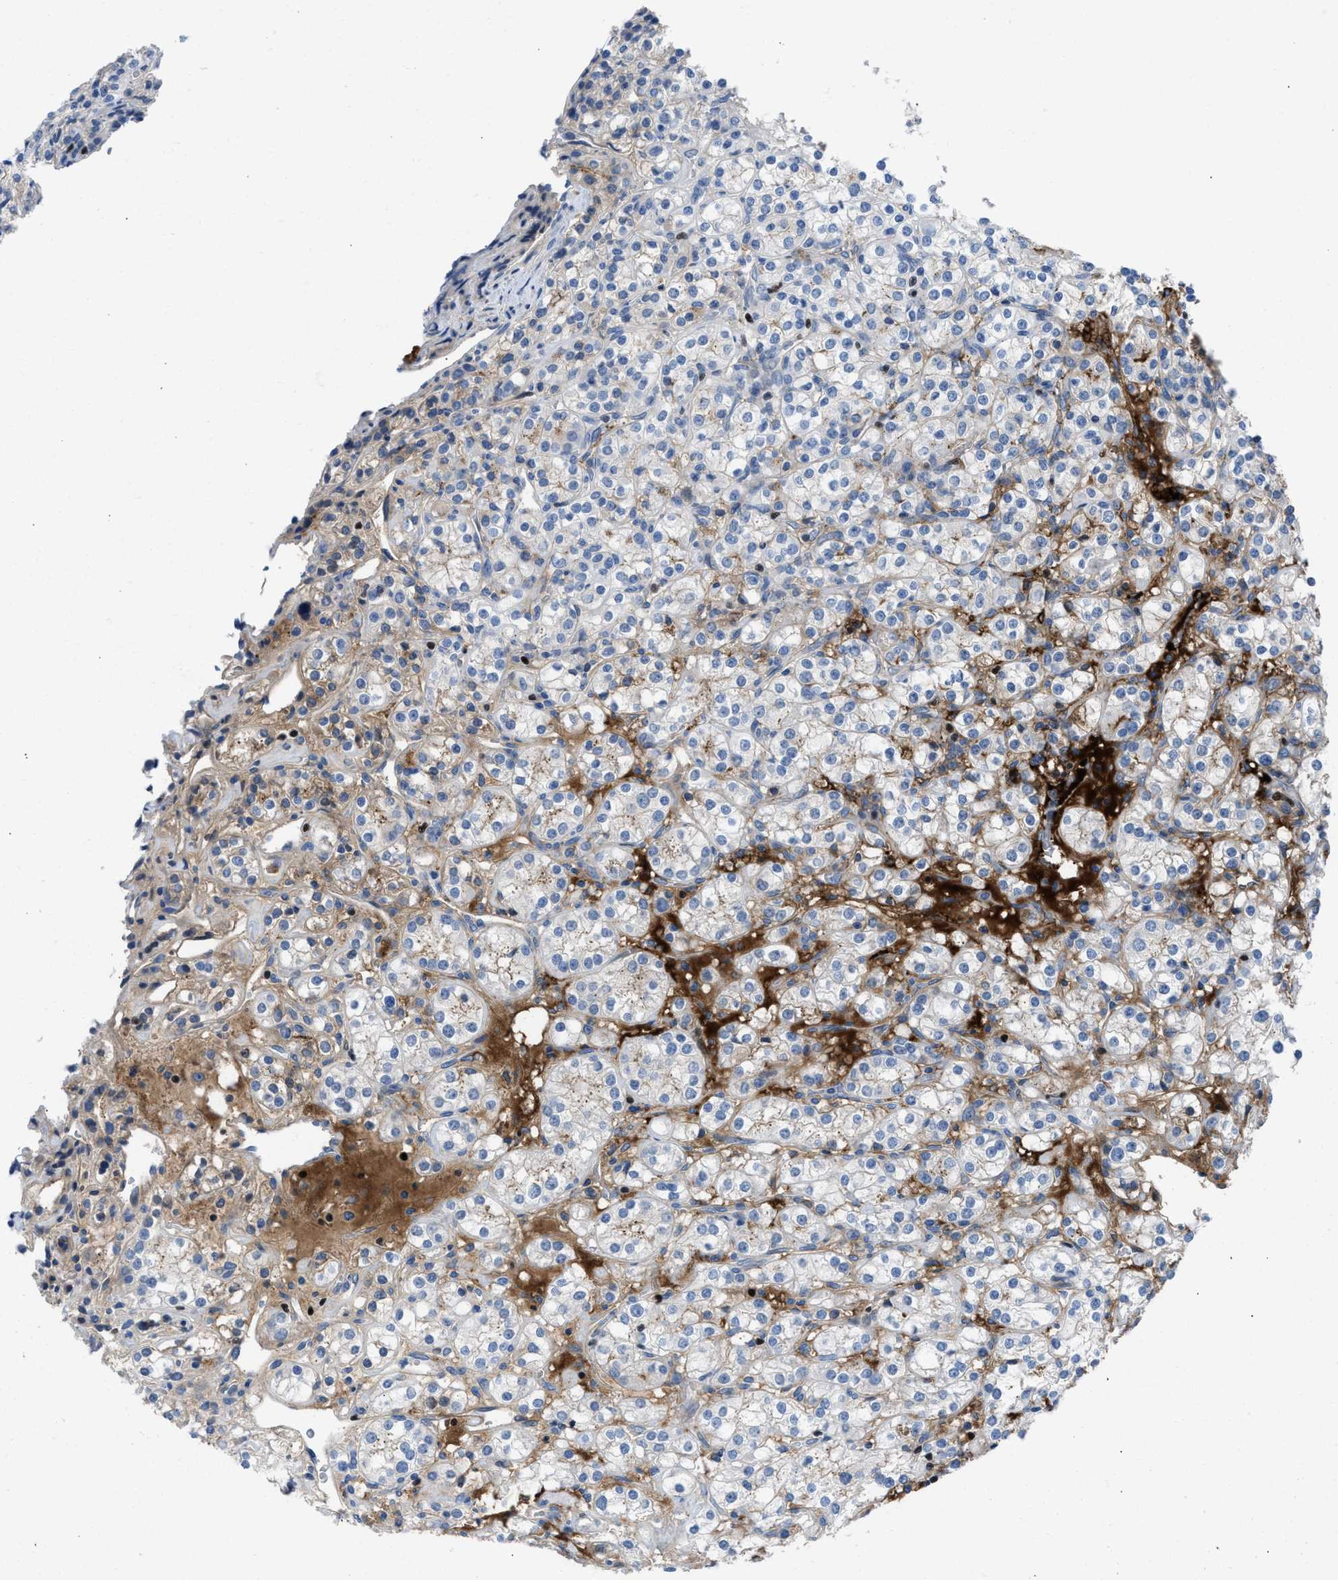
{"staining": {"intensity": "weak", "quantity": "<25%", "location": "cytoplasmic/membranous"}, "tissue": "renal cancer", "cell_type": "Tumor cells", "image_type": "cancer", "snomed": [{"axis": "morphology", "description": "Adenocarcinoma, NOS"}, {"axis": "topography", "description": "Kidney"}], "caption": "This is a image of IHC staining of renal cancer (adenocarcinoma), which shows no staining in tumor cells. (Immunohistochemistry (ihc), brightfield microscopy, high magnification).", "gene": "LEF1", "patient": {"sex": "male", "age": 77}}